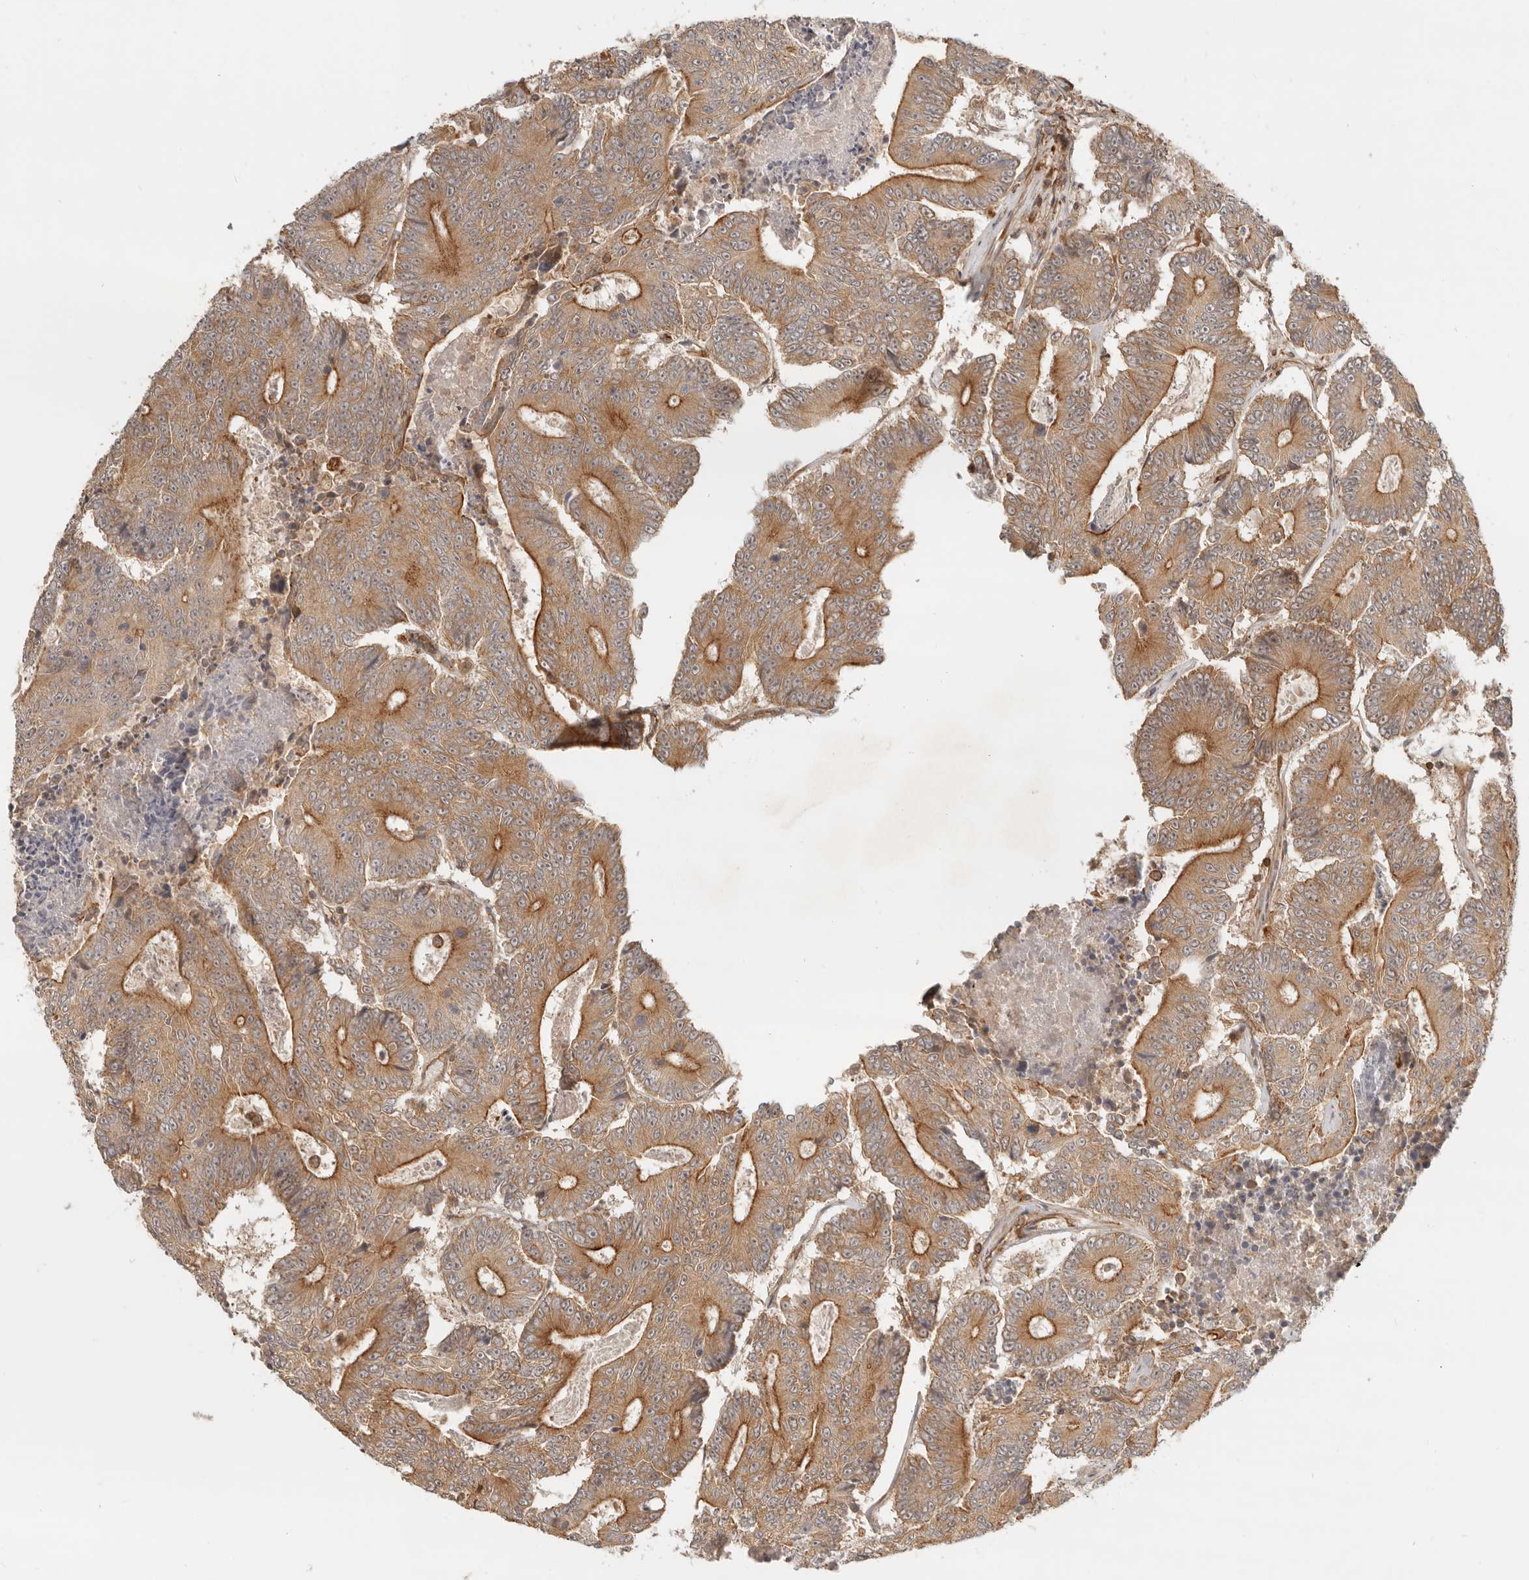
{"staining": {"intensity": "moderate", "quantity": ">75%", "location": "cytoplasmic/membranous"}, "tissue": "colorectal cancer", "cell_type": "Tumor cells", "image_type": "cancer", "snomed": [{"axis": "morphology", "description": "Adenocarcinoma, NOS"}, {"axis": "topography", "description": "Colon"}], "caption": "Moderate cytoplasmic/membranous protein expression is present in approximately >75% of tumor cells in colorectal adenocarcinoma.", "gene": "UFSP1", "patient": {"sex": "male", "age": 83}}